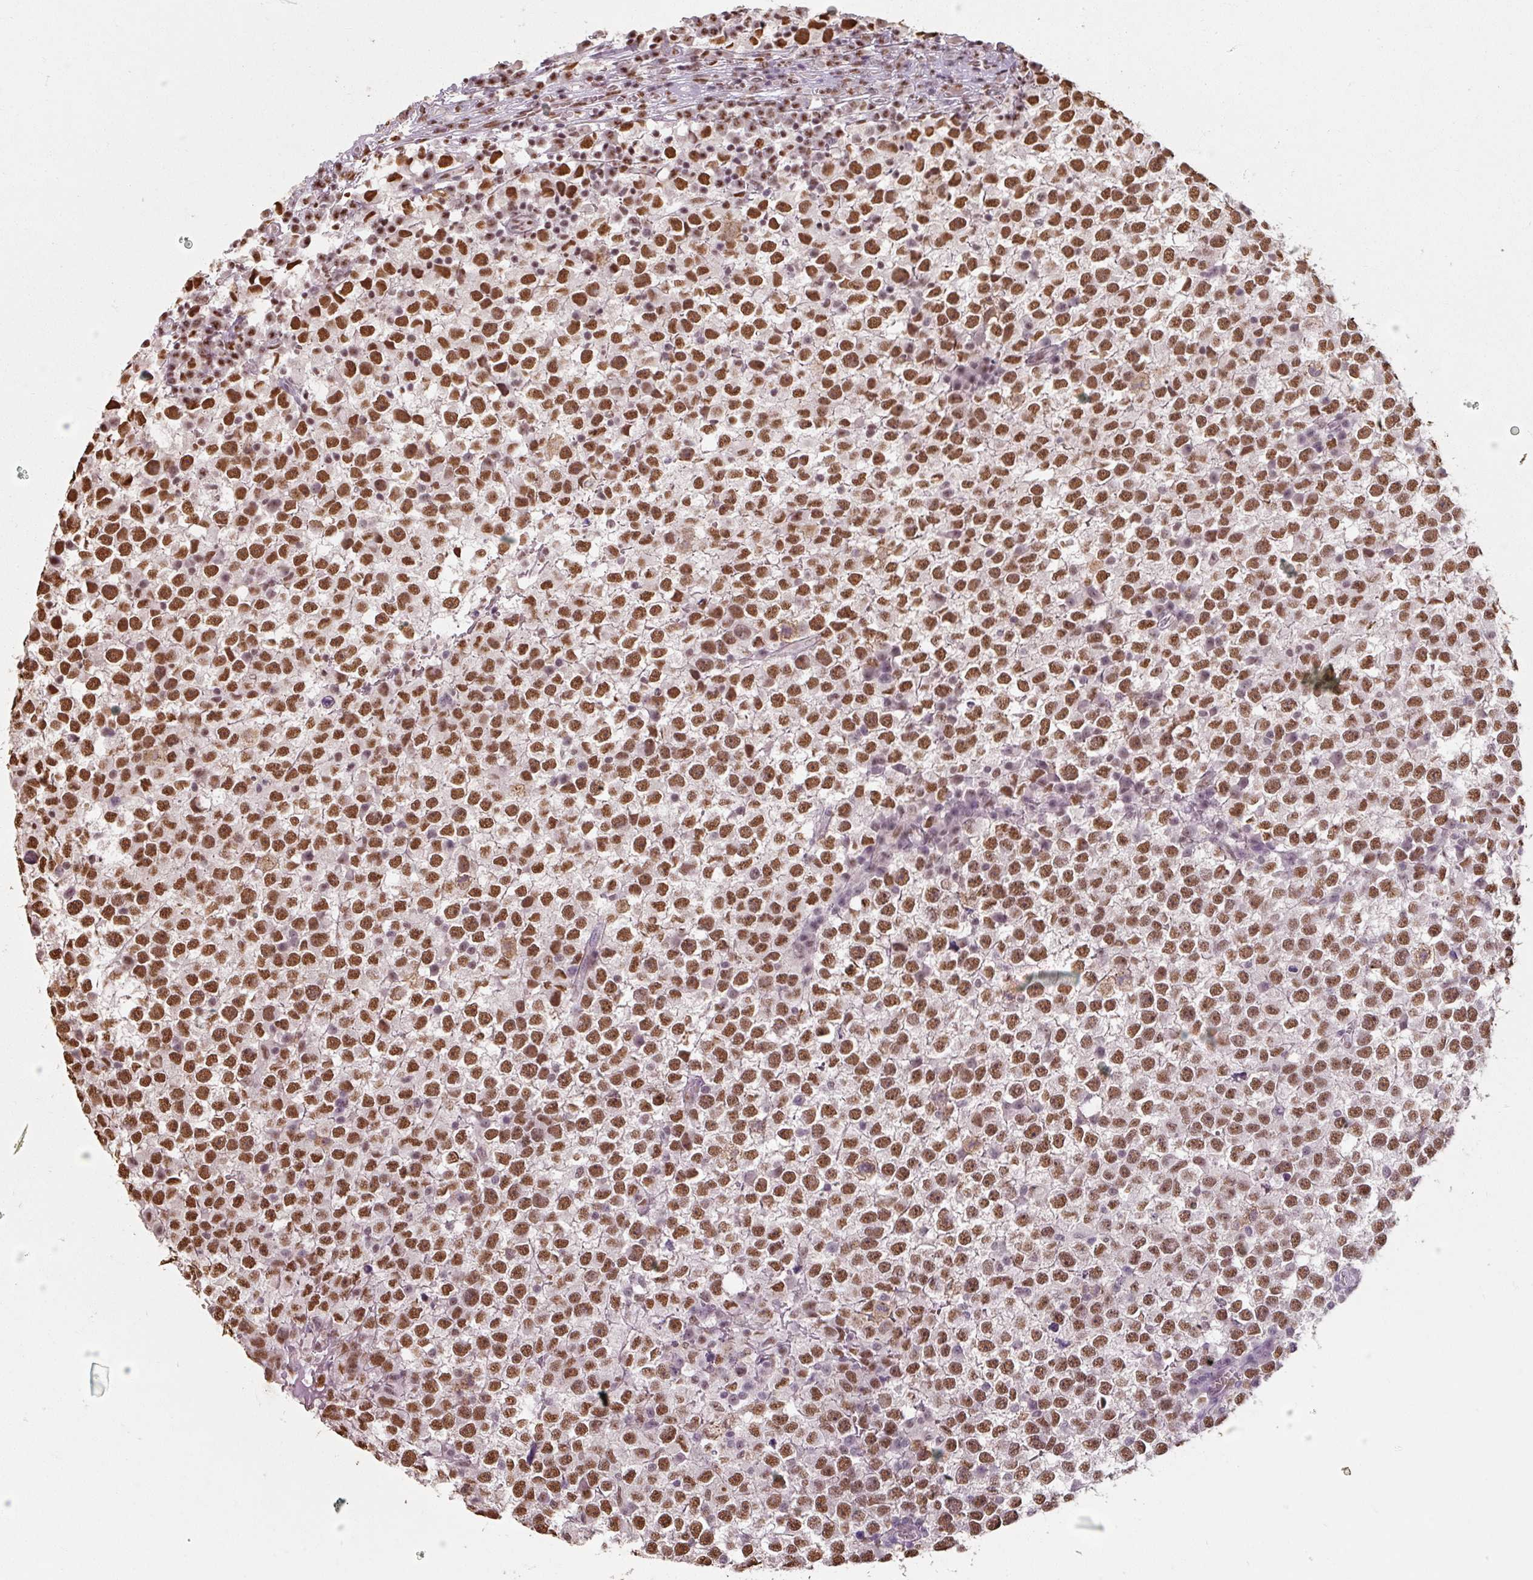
{"staining": {"intensity": "strong", "quantity": "25%-75%", "location": "nuclear"}, "tissue": "testis cancer", "cell_type": "Tumor cells", "image_type": "cancer", "snomed": [{"axis": "morphology", "description": "Seminoma, NOS"}, {"axis": "topography", "description": "Testis"}], "caption": "Protein expression by IHC demonstrates strong nuclear expression in approximately 25%-75% of tumor cells in seminoma (testis).", "gene": "ZFTRAF1", "patient": {"sex": "male", "age": 65}}